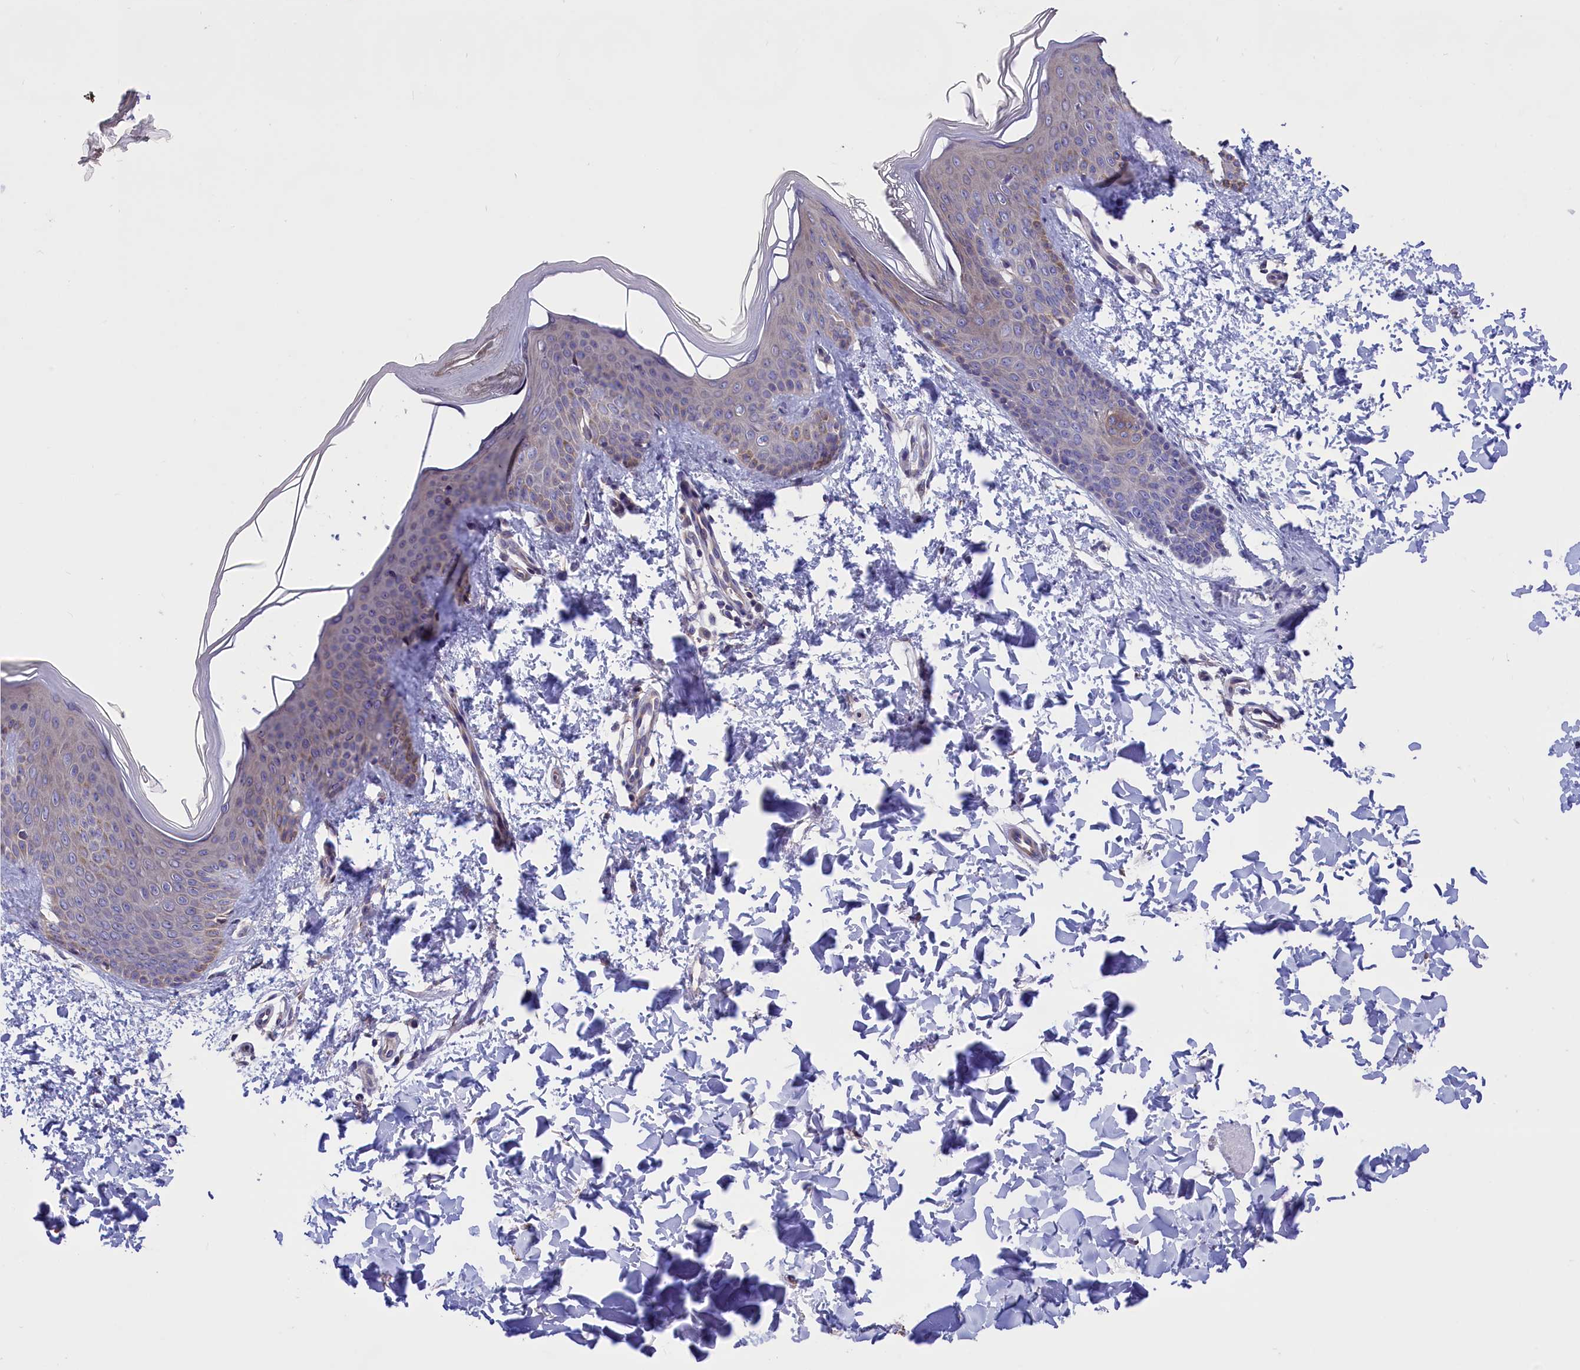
{"staining": {"intensity": "negative", "quantity": "none", "location": "none"}, "tissue": "skin", "cell_type": "Fibroblasts", "image_type": "normal", "snomed": [{"axis": "morphology", "description": "Normal tissue, NOS"}, {"axis": "topography", "description": "Skin"}], "caption": "Photomicrograph shows no protein positivity in fibroblasts of normal skin. Brightfield microscopy of immunohistochemistry (IHC) stained with DAB (3,3'-diaminobenzidine) (brown) and hematoxylin (blue), captured at high magnification.", "gene": "CYP2U1", "patient": {"sex": "male", "age": 36}}